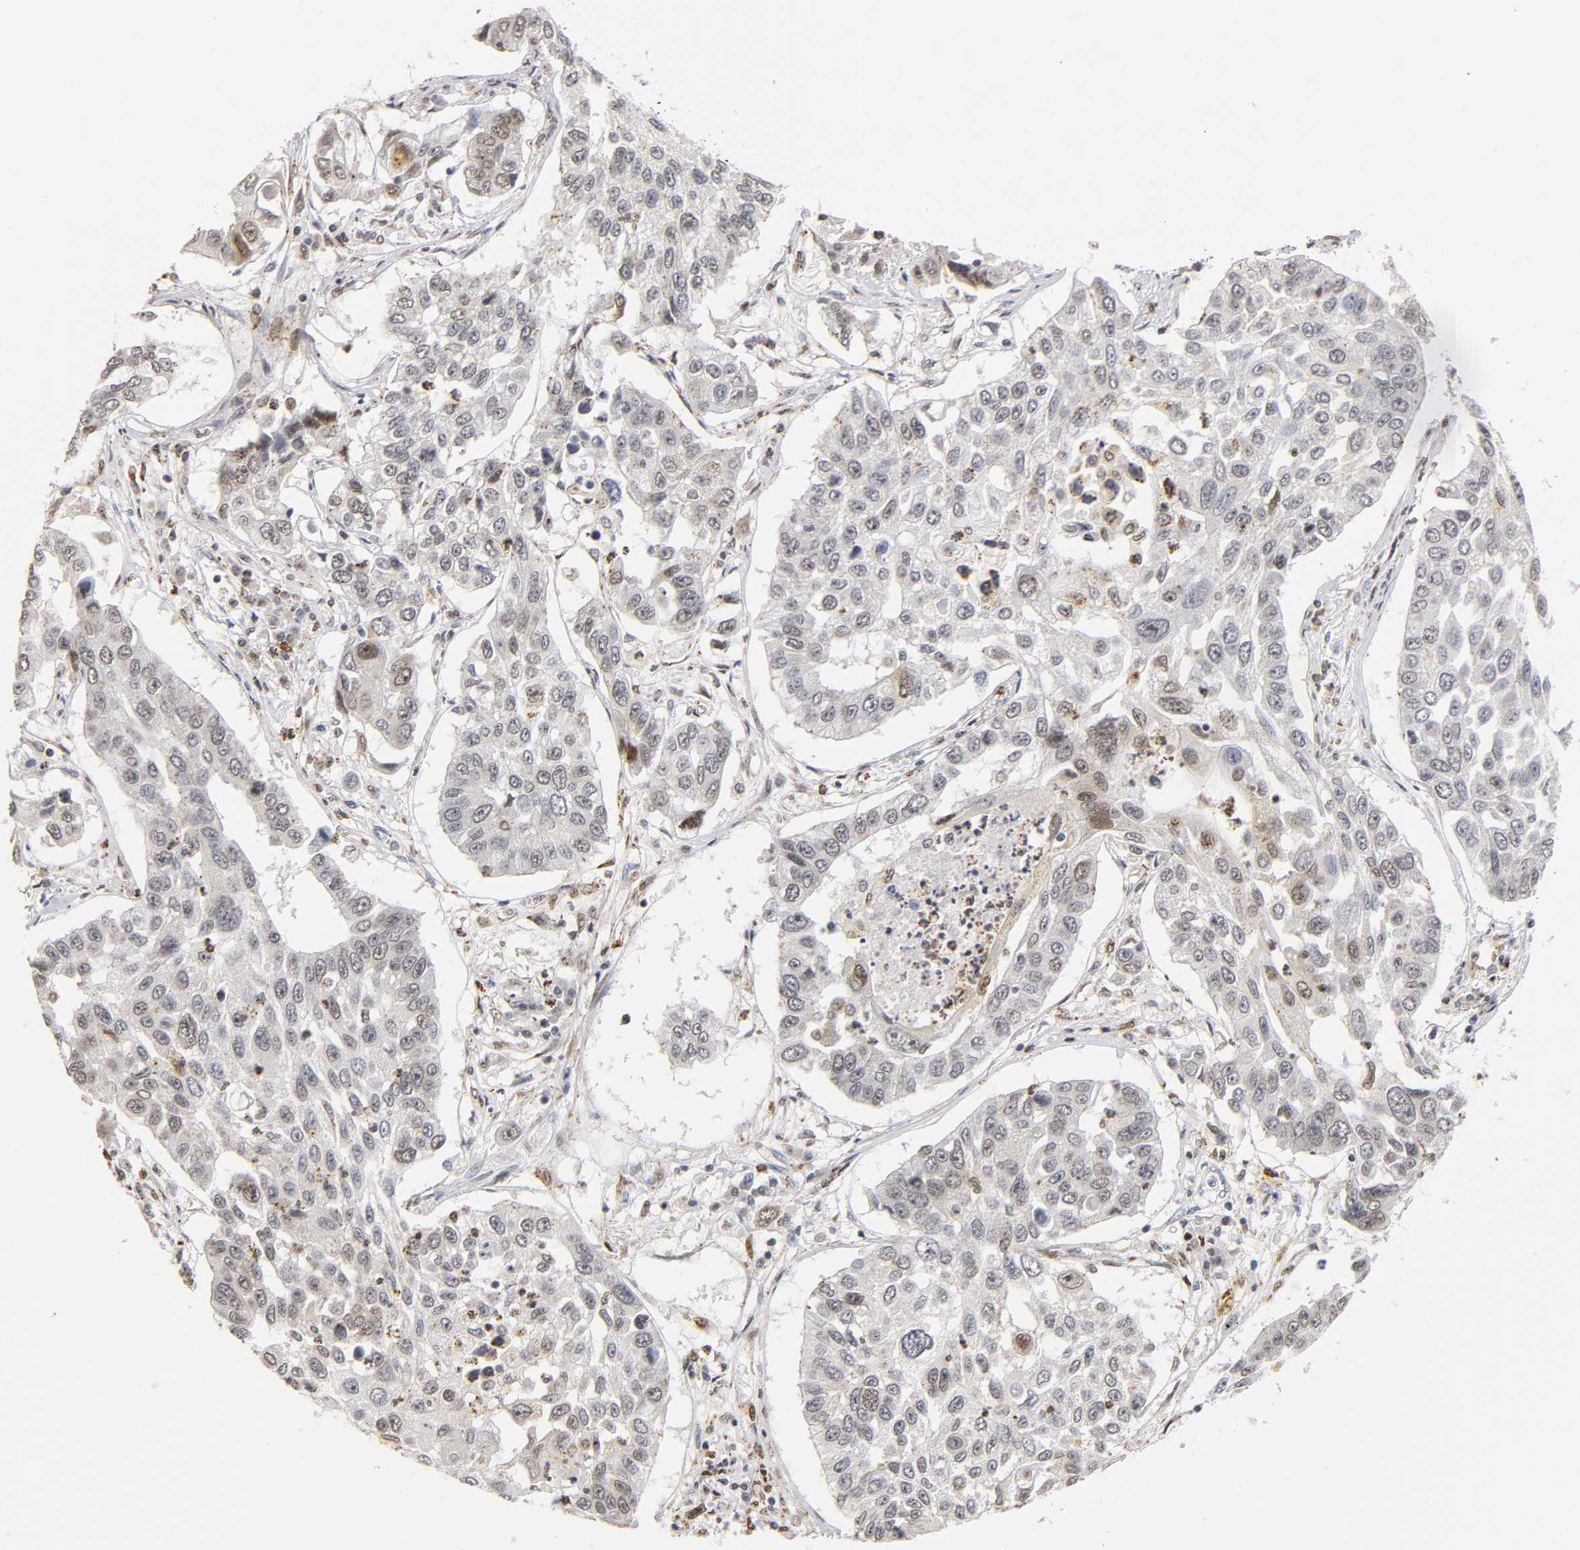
{"staining": {"intensity": "weak", "quantity": "25%-75%", "location": "nuclear"}, "tissue": "lung cancer", "cell_type": "Tumor cells", "image_type": "cancer", "snomed": [{"axis": "morphology", "description": "Squamous cell carcinoma, NOS"}, {"axis": "topography", "description": "Lung"}], "caption": "Immunohistochemistry of lung cancer demonstrates low levels of weak nuclear staining in about 25%-75% of tumor cells.", "gene": "RUNX1", "patient": {"sex": "male", "age": 71}}